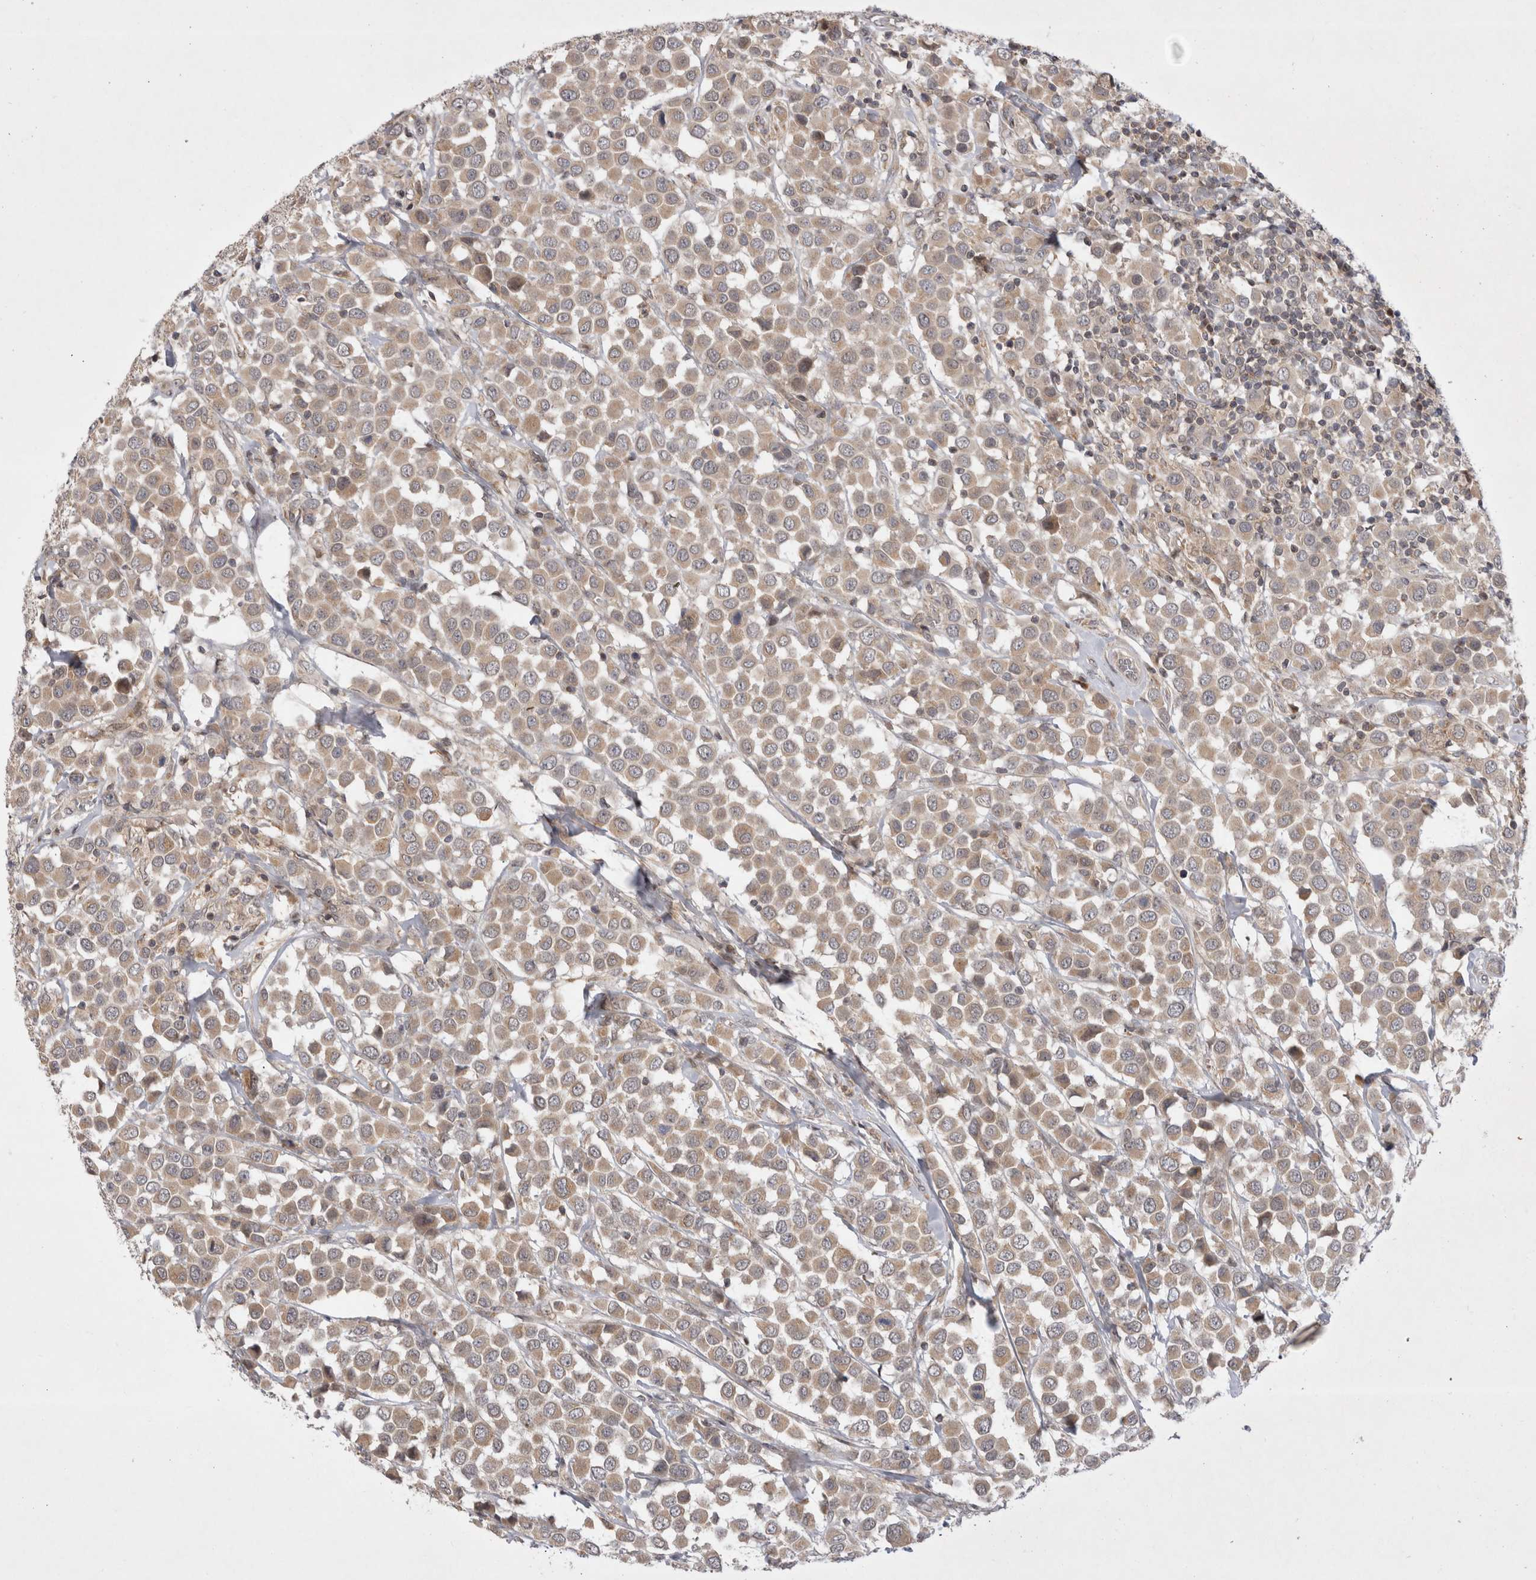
{"staining": {"intensity": "weak", "quantity": ">75%", "location": "cytoplasmic/membranous"}, "tissue": "breast cancer", "cell_type": "Tumor cells", "image_type": "cancer", "snomed": [{"axis": "morphology", "description": "Duct carcinoma"}, {"axis": "topography", "description": "Breast"}], "caption": "Breast cancer stained with a brown dye displays weak cytoplasmic/membranous positive staining in approximately >75% of tumor cells.", "gene": "PLEKHM1", "patient": {"sex": "female", "age": 61}}